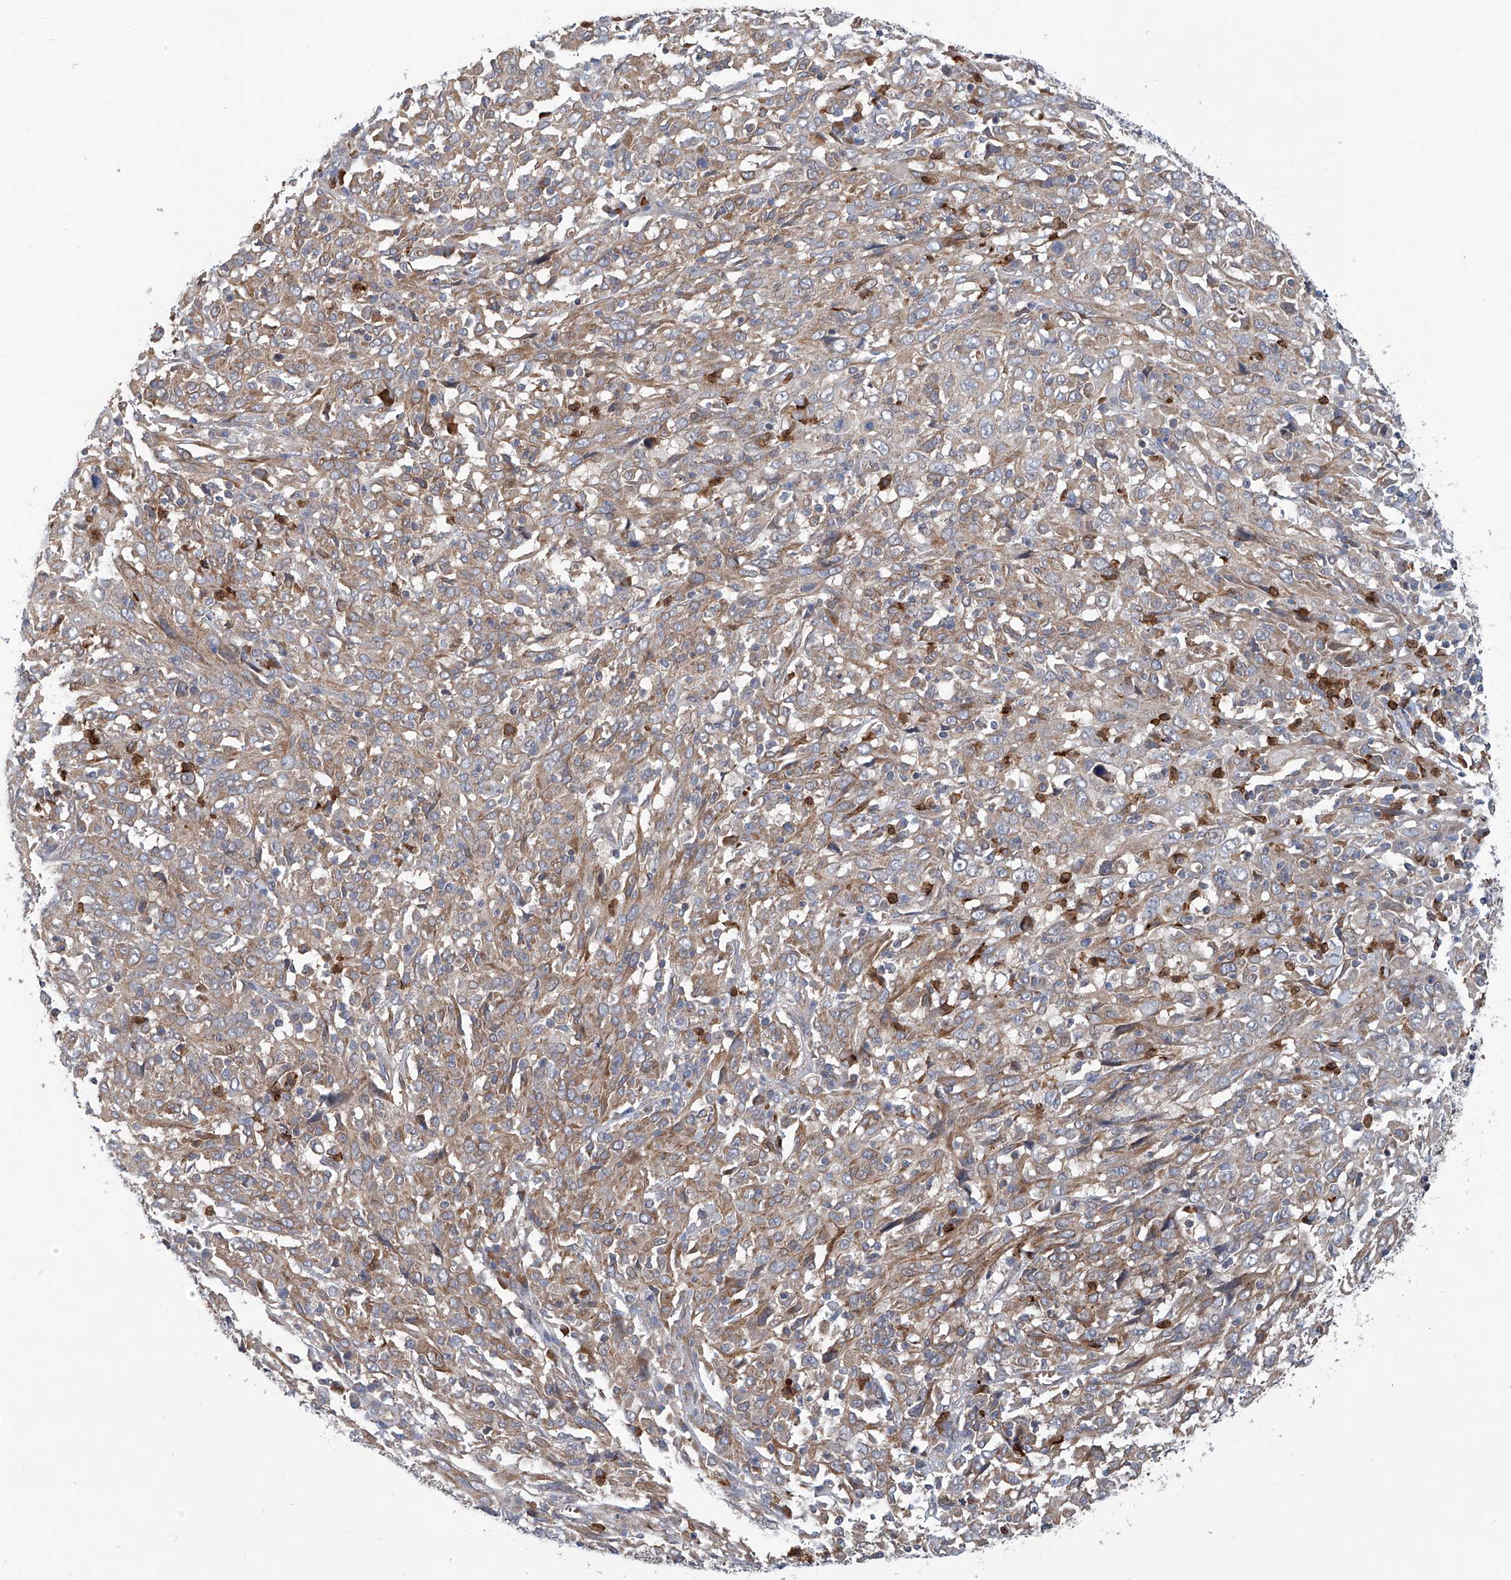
{"staining": {"intensity": "moderate", "quantity": ">75%", "location": "cytoplasmic/membranous"}, "tissue": "cervical cancer", "cell_type": "Tumor cells", "image_type": "cancer", "snomed": [{"axis": "morphology", "description": "Squamous cell carcinoma, NOS"}, {"axis": "topography", "description": "Cervix"}], "caption": "This is a micrograph of immunohistochemistry (IHC) staining of squamous cell carcinoma (cervical), which shows moderate staining in the cytoplasmic/membranous of tumor cells.", "gene": "EIF2D", "patient": {"sex": "female", "age": 46}}